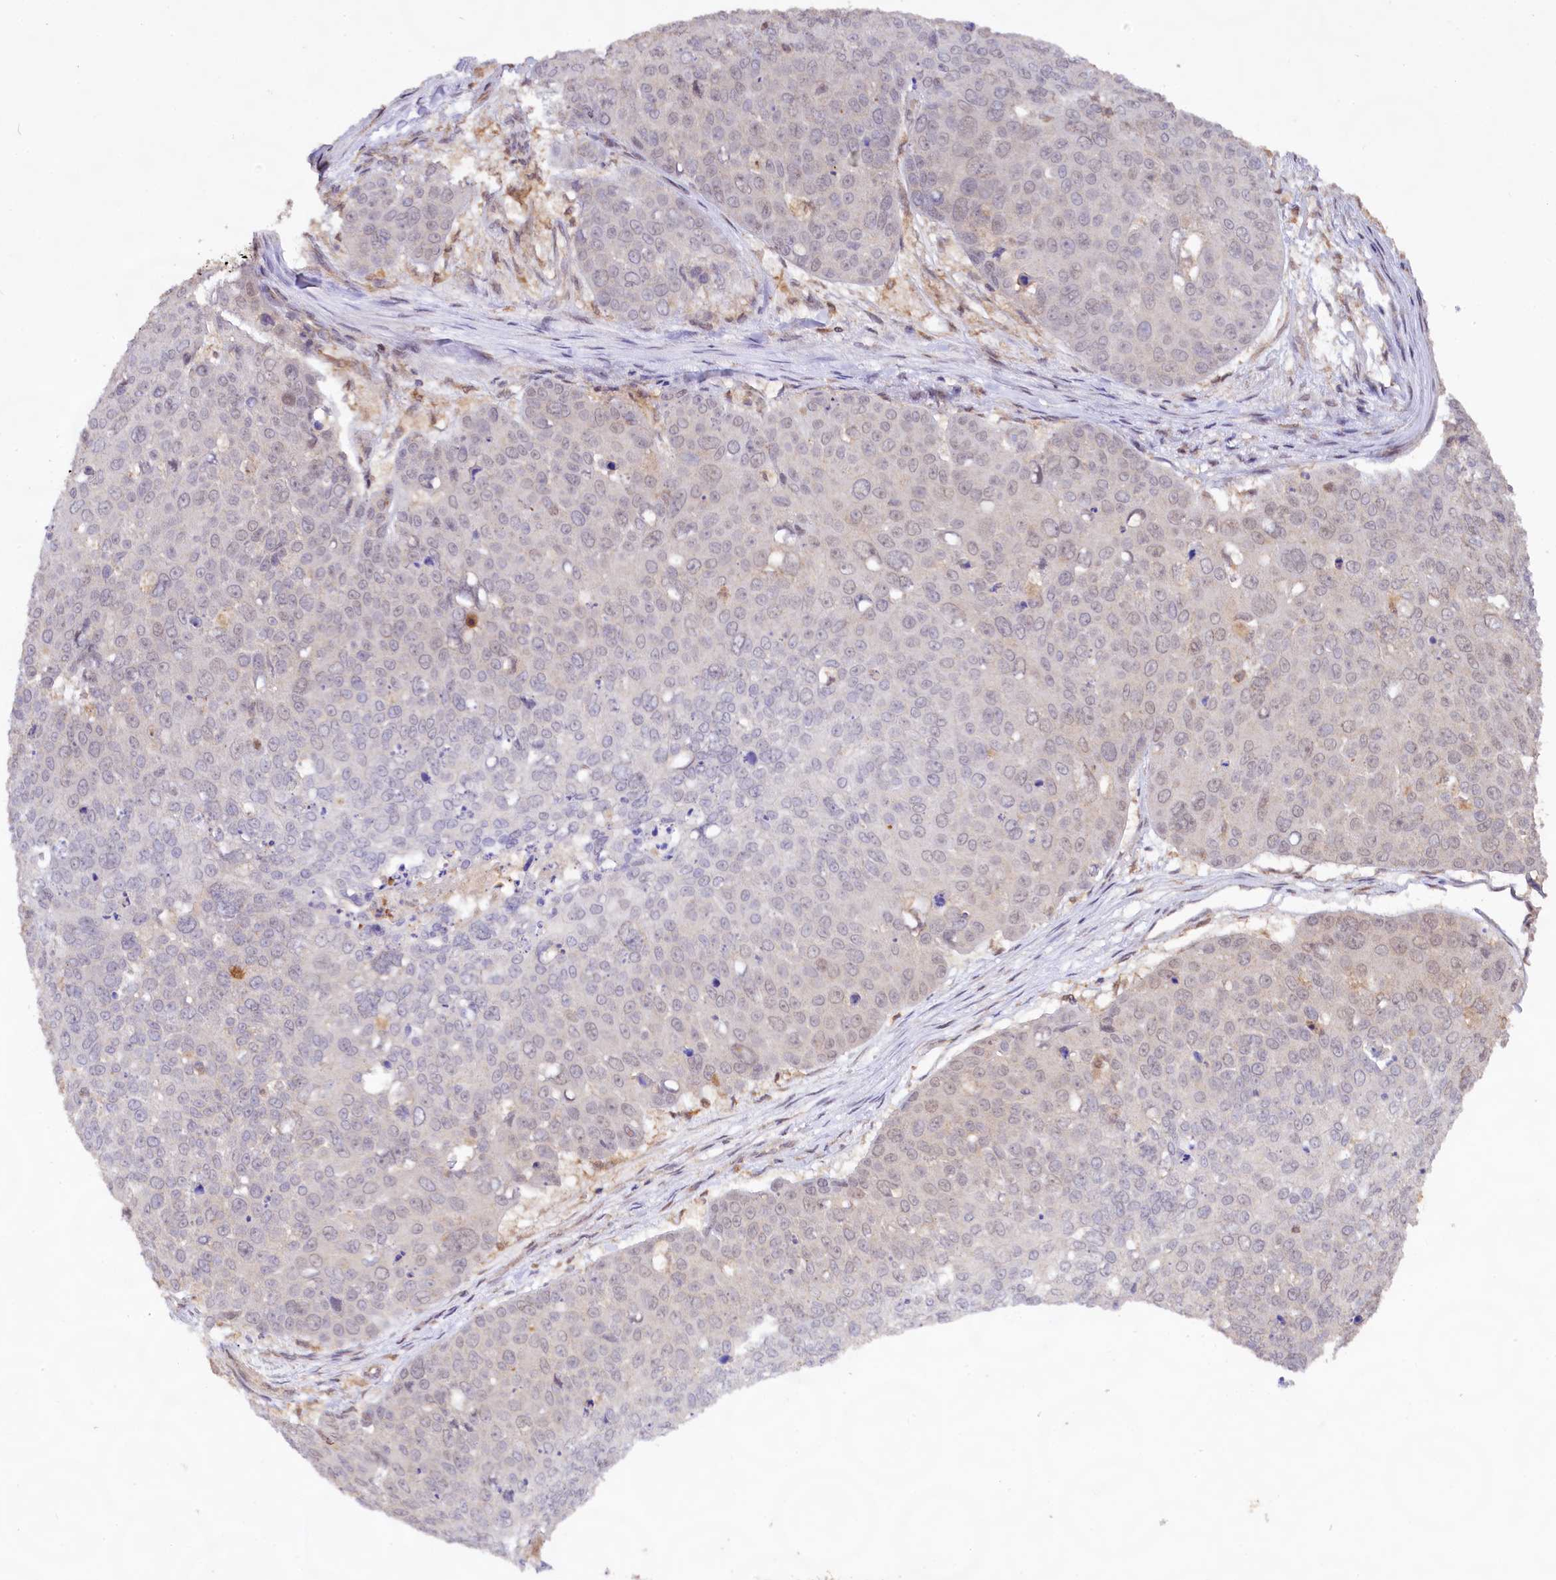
{"staining": {"intensity": "negative", "quantity": "none", "location": "none"}, "tissue": "skin cancer", "cell_type": "Tumor cells", "image_type": "cancer", "snomed": [{"axis": "morphology", "description": "Squamous cell carcinoma, NOS"}, {"axis": "topography", "description": "Skin"}], "caption": "Photomicrograph shows no protein staining in tumor cells of squamous cell carcinoma (skin) tissue.", "gene": "RRP8", "patient": {"sex": "male", "age": 71}}